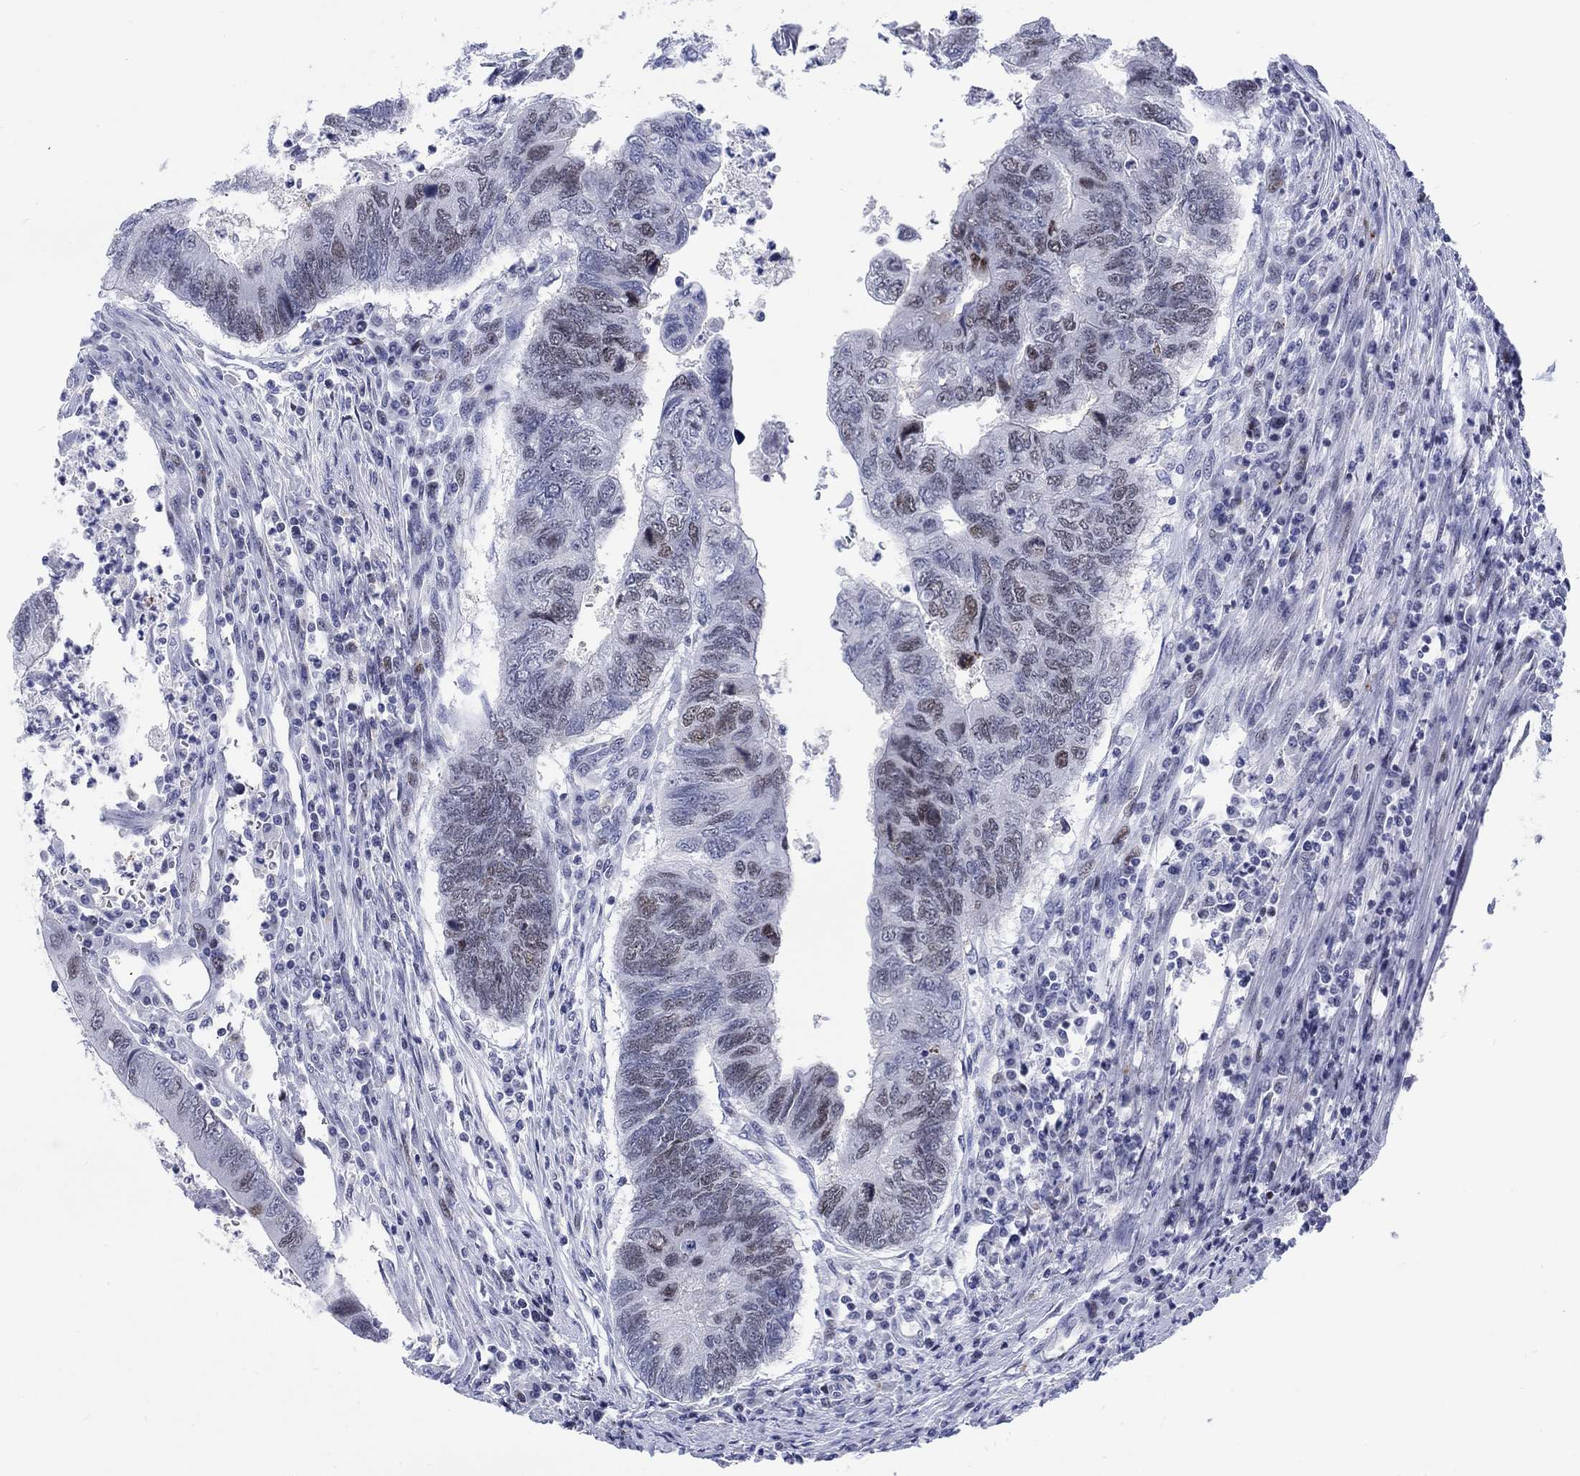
{"staining": {"intensity": "moderate", "quantity": "<25%", "location": "nuclear"}, "tissue": "colorectal cancer", "cell_type": "Tumor cells", "image_type": "cancer", "snomed": [{"axis": "morphology", "description": "Adenocarcinoma, NOS"}, {"axis": "topography", "description": "Colon"}], "caption": "There is low levels of moderate nuclear staining in tumor cells of colorectal adenocarcinoma, as demonstrated by immunohistochemical staining (brown color).", "gene": "CDCA2", "patient": {"sex": "female", "age": 67}}